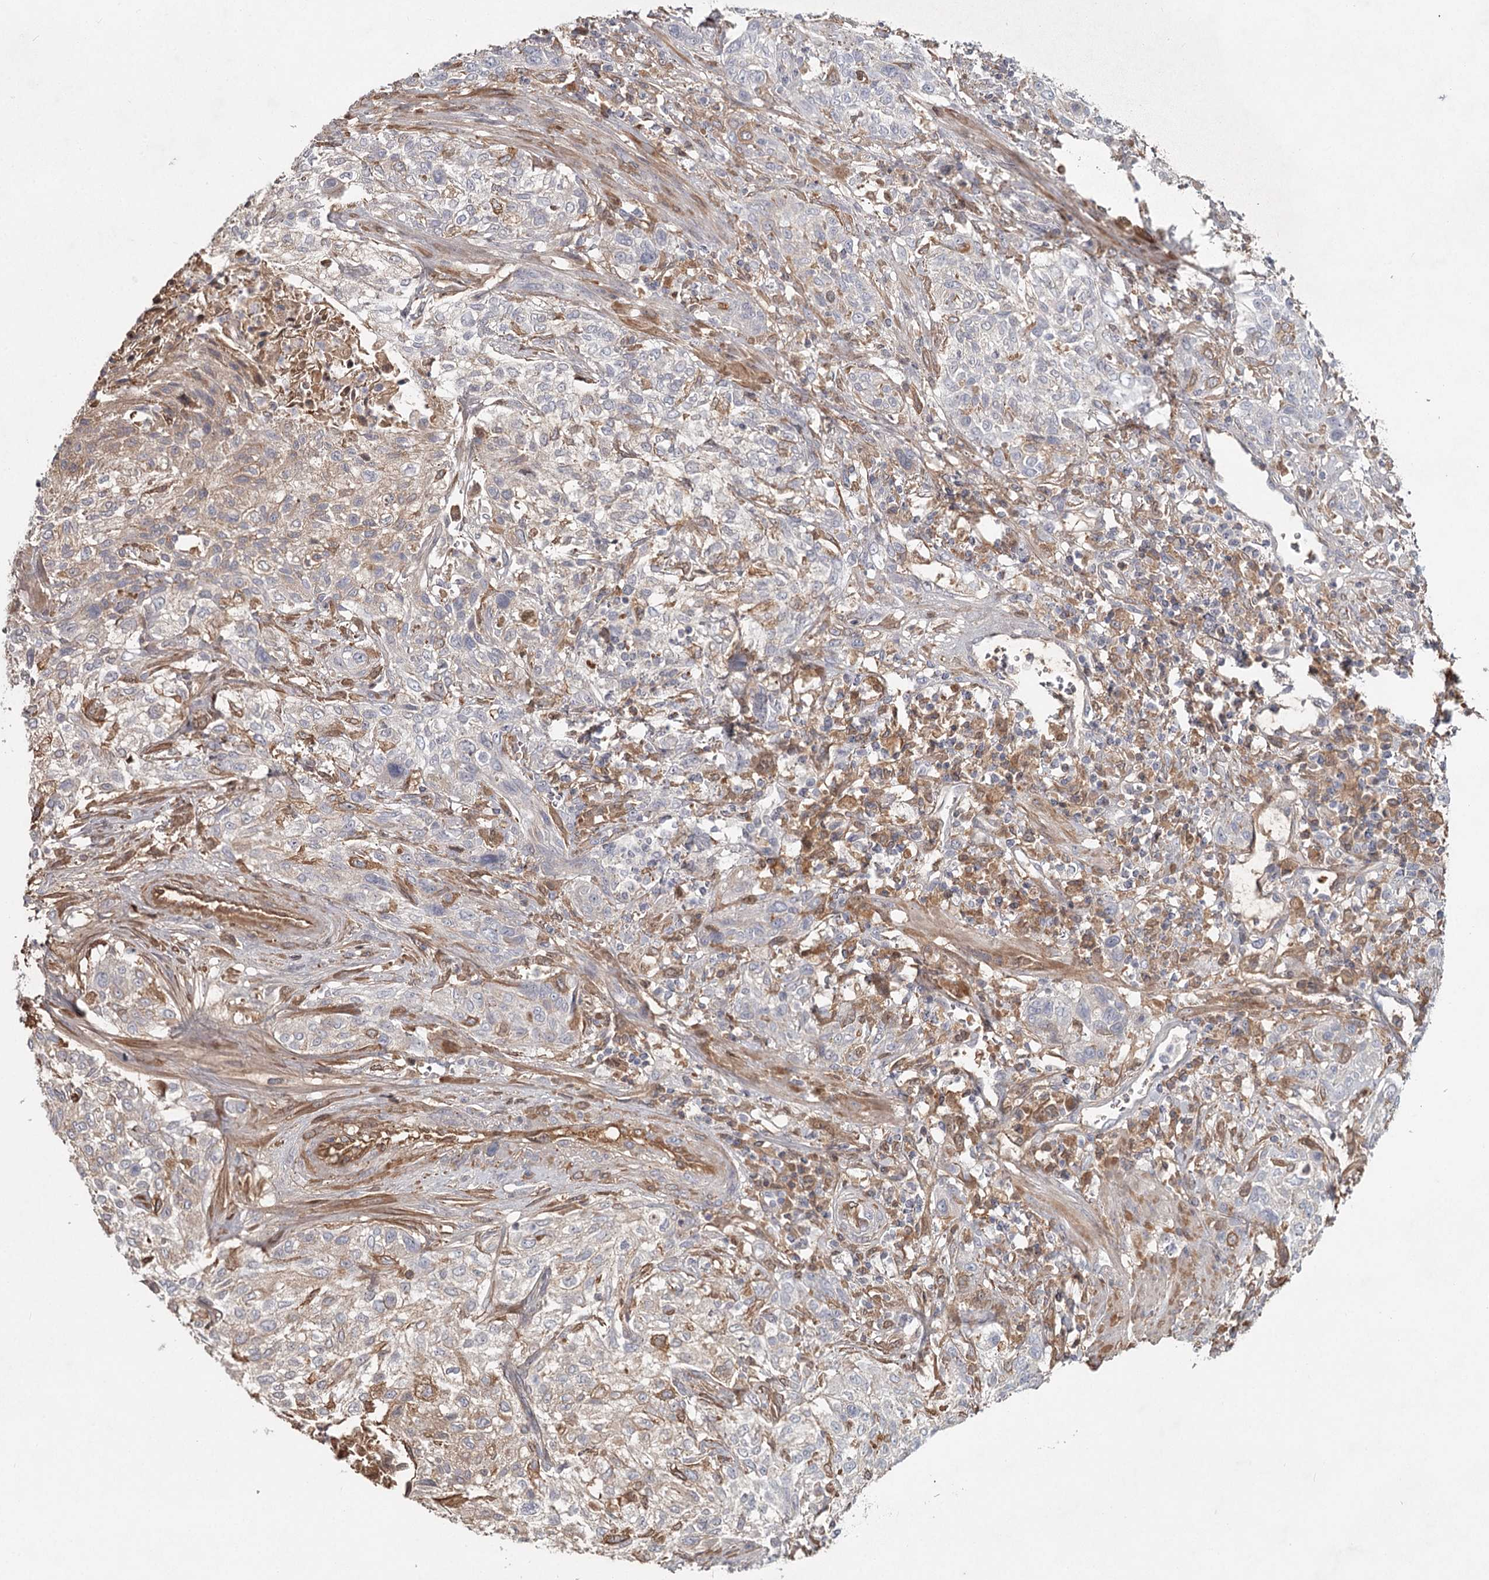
{"staining": {"intensity": "weak", "quantity": "<25%", "location": "cytoplasmic/membranous"}, "tissue": "urothelial cancer", "cell_type": "Tumor cells", "image_type": "cancer", "snomed": [{"axis": "morphology", "description": "Normal tissue, NOS"}, {"axis": "morphology", "description": "Urothelial carcinoma, NOS"}, {"axis": "topography", "description": "Urinary bladder"}, {"axis": "topography", "description": "Peripheral nerve tissue"}], "caption": "Transitional cell carcinoma was stained to show a protein in brown. There is no significant positivity in tumor cells.", "gene": "DHRS9", "patient": {"sex": "male", "age": 35}}